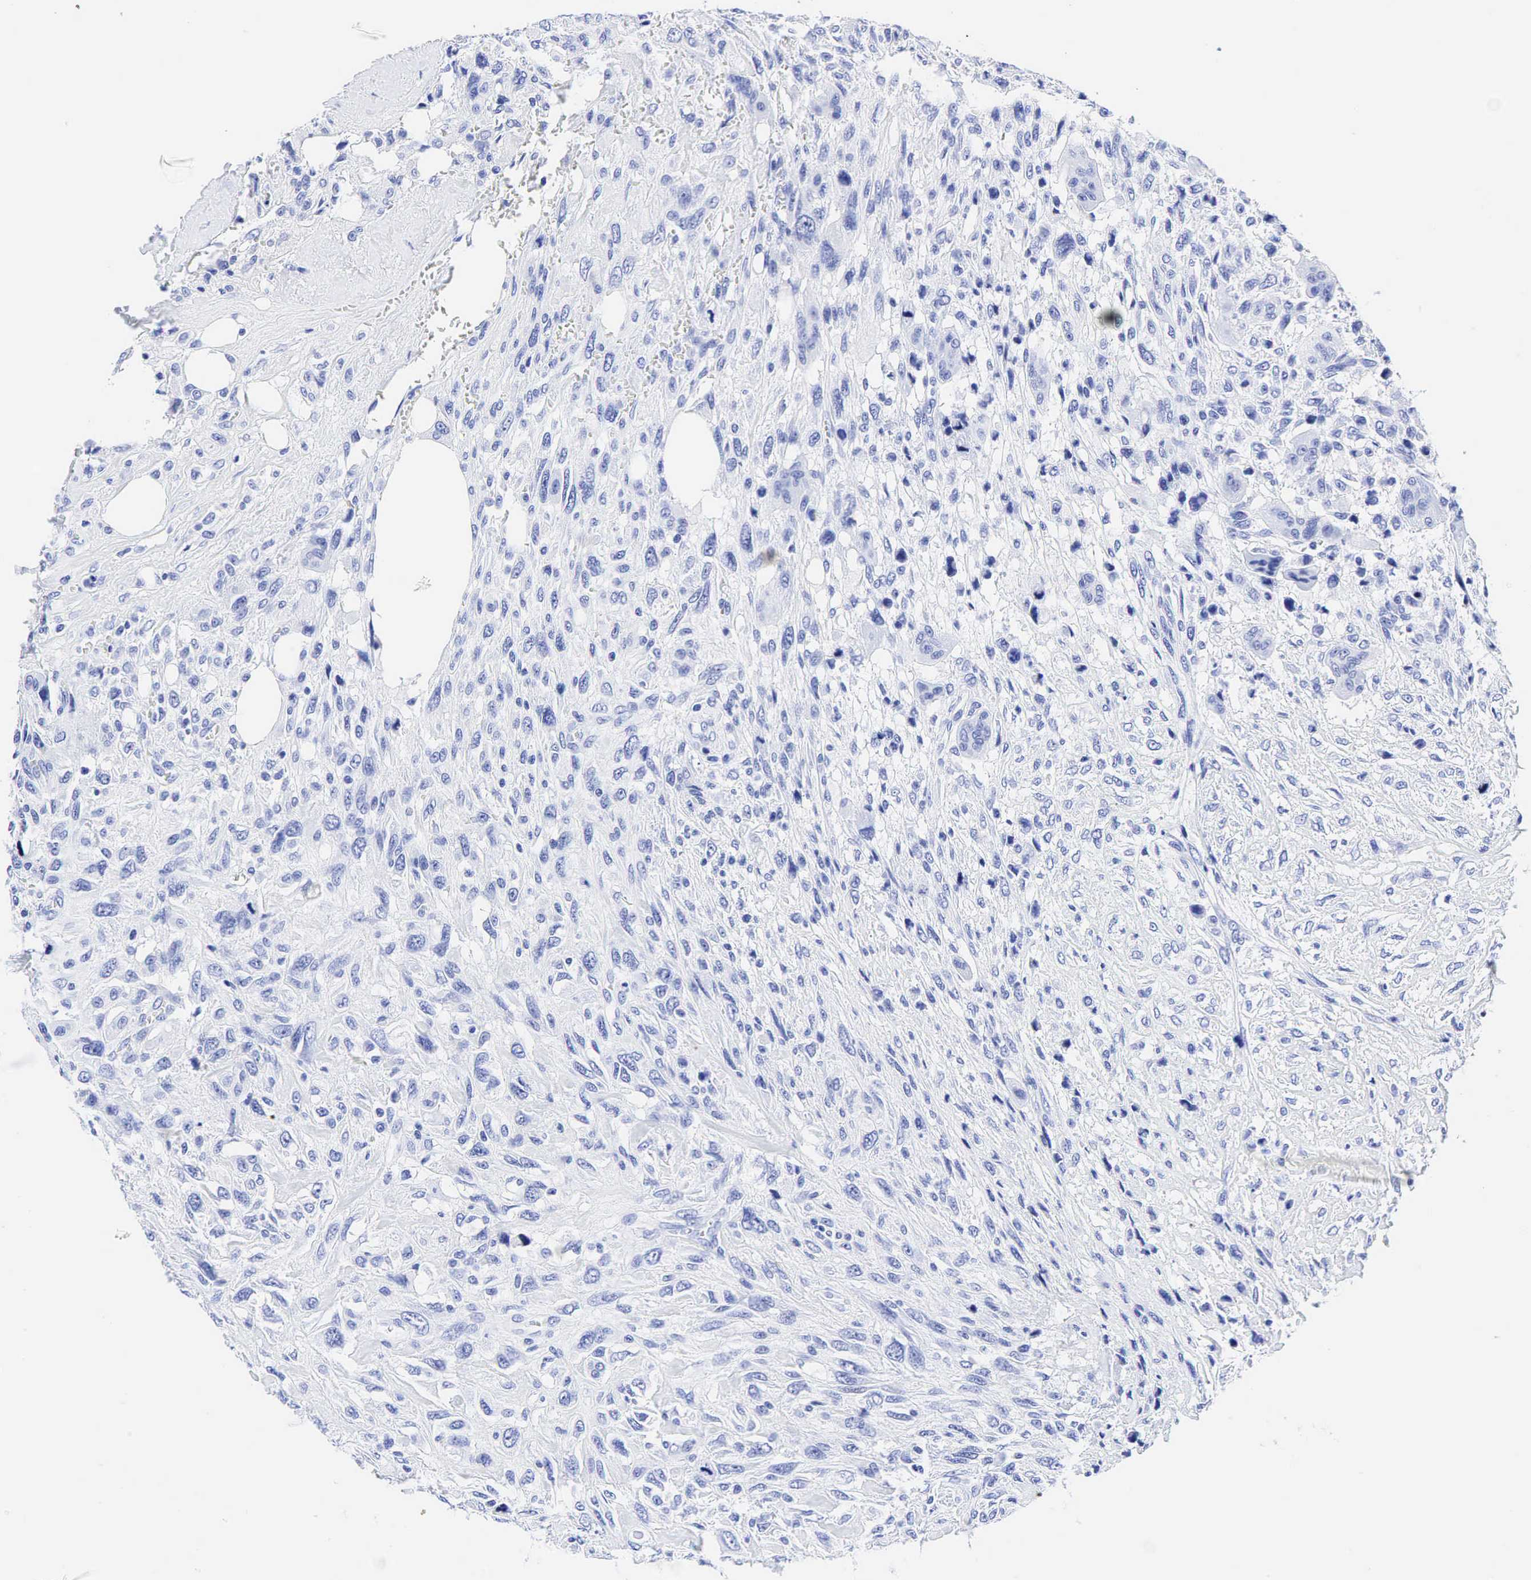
{"staining": {"intensity": "negative", "quantity": "none", "location": "none"}, "tissue": "breast cancer", "cell_type": "Tumor cells", "image_type": "cancer", "snomed": [{"axis": "morphology", "description": "Neoplasm, malignant, NOS"}, {"axis": "topography", "description": "Breast"}], "caption": "Tumor cells show no significant positivity in breast cancer (malignant neoplasm).", "gene": "CEACAM5", "patient": {"sex": "female", "age": 50}}